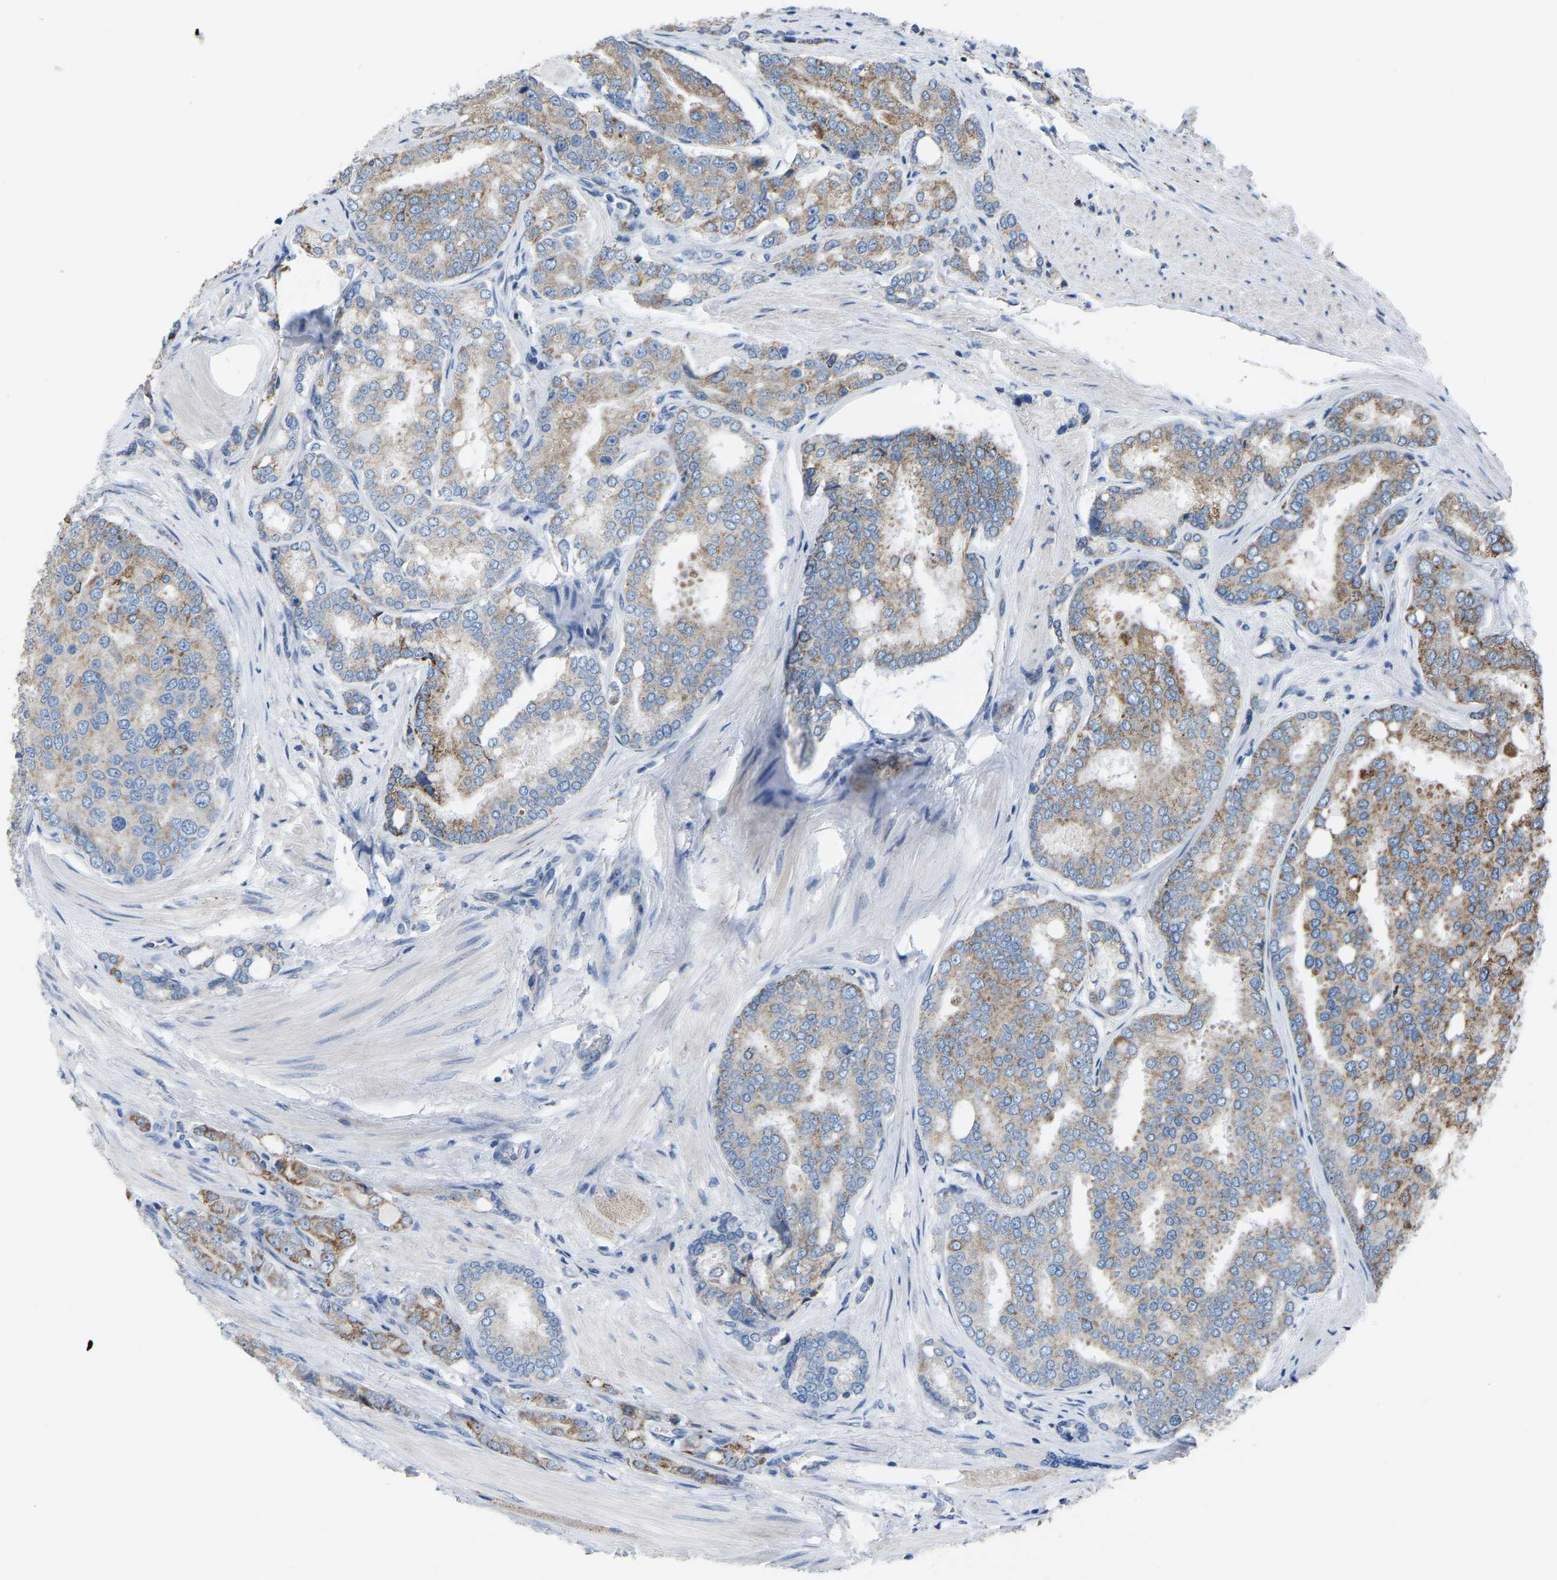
{"staining": {"intensity": "moderate", "quantity": "25%-75%", "location": "cytoplasmic/membranous"}, "tissue": "prostate cancer", "cell_type": "Tumor cells", "image_type": "cancer", "snomed": [{"axis": "morphology", "description": "Adenocarcinoma, High grade"}, {"axis": "topography", "description": "Prostate"}], "caption": "This histopathology image demonstrates prostate adenocarcinoma (high-grade) stained with immunohistochemistry to label a protein in brown. The cytoplasmic/membranous of tumor cells show moderate positivity for the protein. Nuclei are counter-stained blue.", "gene": "BCL10", "patient": {"sex": "male", "age": 50}}